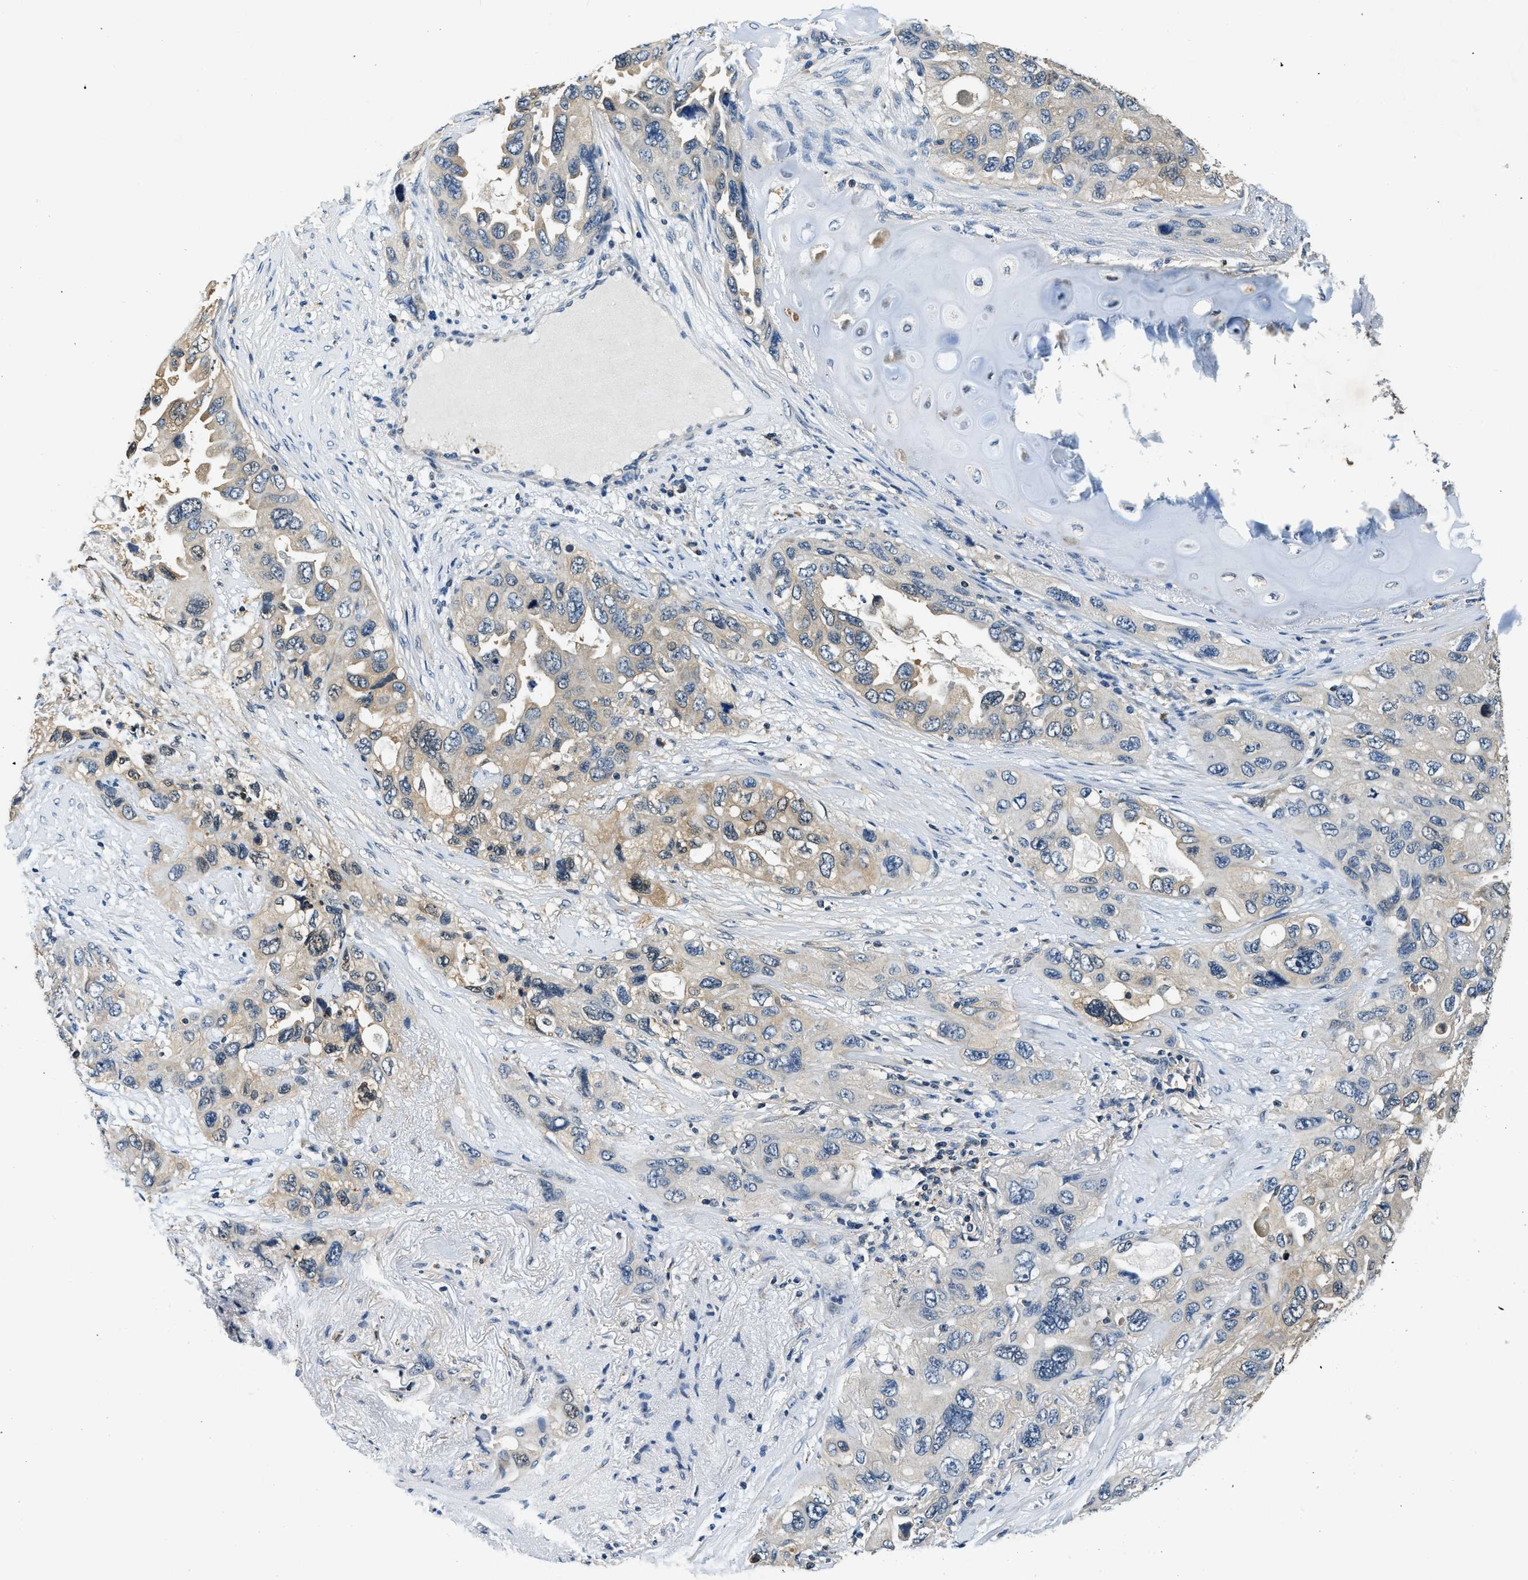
{"staining": {"intensity": "moderate", "quantity": "<25%", "location": "cytoplasmic/membranous"}, "tissue": "lung cancer", "cell_type": "Tumor cells", "image_type": "cancer", "snomed": [{"axis": "morphology", "description": "Squamous cell carcinoma, NOS"}, {"axis": "topography", "description": "Lung"}], "caption": "A high-resolution histopathology image shows immunohistochemistry staining of lung cancer (squamous cell carcinoma), which reveals moderate cytoplasmic/membranous staining in approximately <25% of tumor cells.", "gene": "RESF1", "patient": {"sex": "female", "age": 73}}